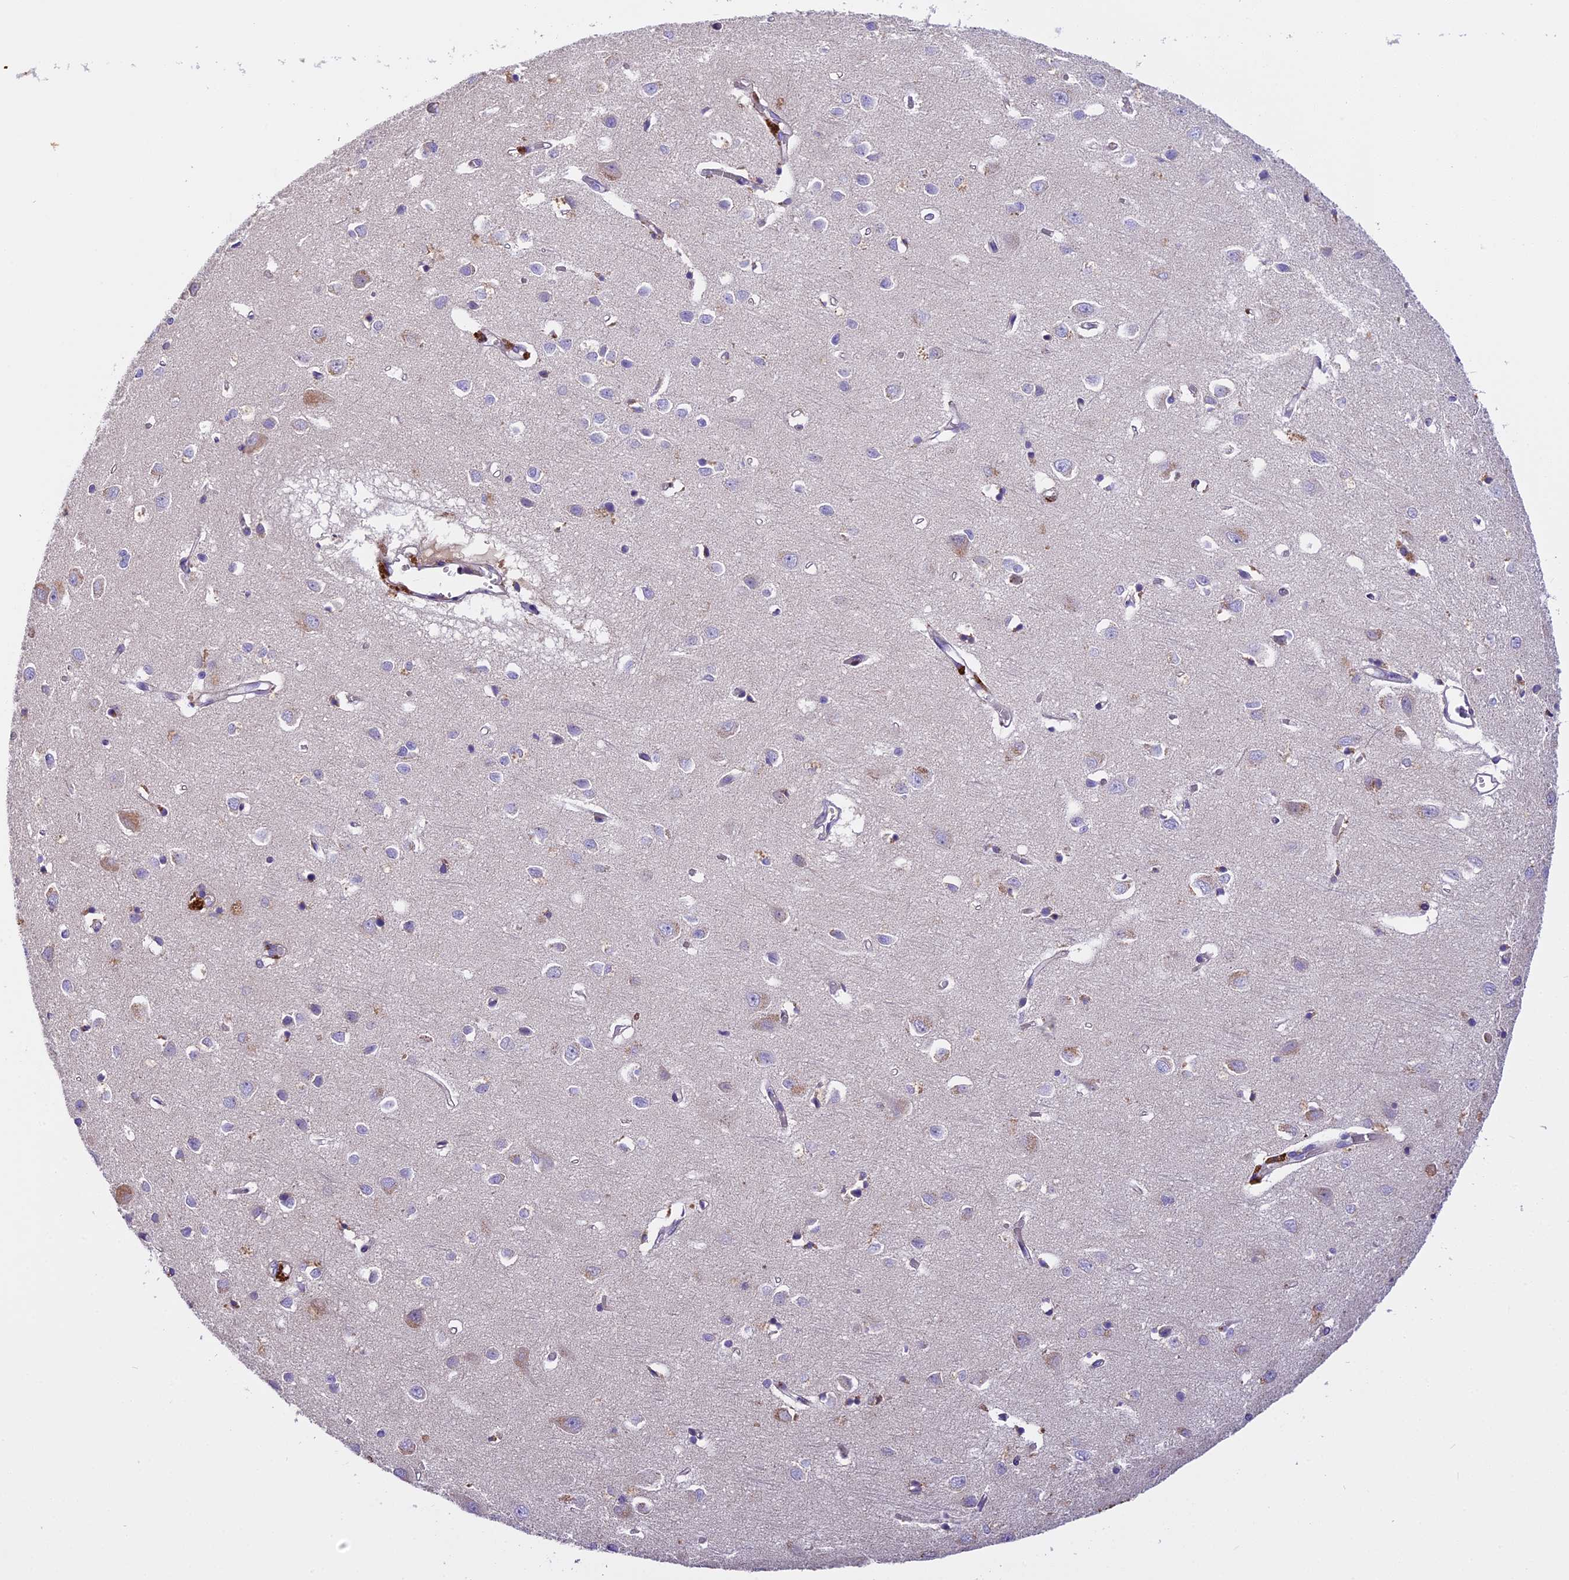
{"staining": {"intensity": "negative", "quantity": "none", "location": "none"}, "tissue": "cerebral cortex", "cell_type": "Endothelial cells", "image_type": "normal", "snomed": [{"axis": "morphology", "description": "Normal tissue, NOS"}, {"axis": "topography", "description": "Cerebral cortex"}], "caption": "Human cerebral cortex stained for a protein using immunohistochemistry reveals no expression in endothelial cells.", "gene": "FAM98C", "patient": {"sex": "female", "age": 64}}